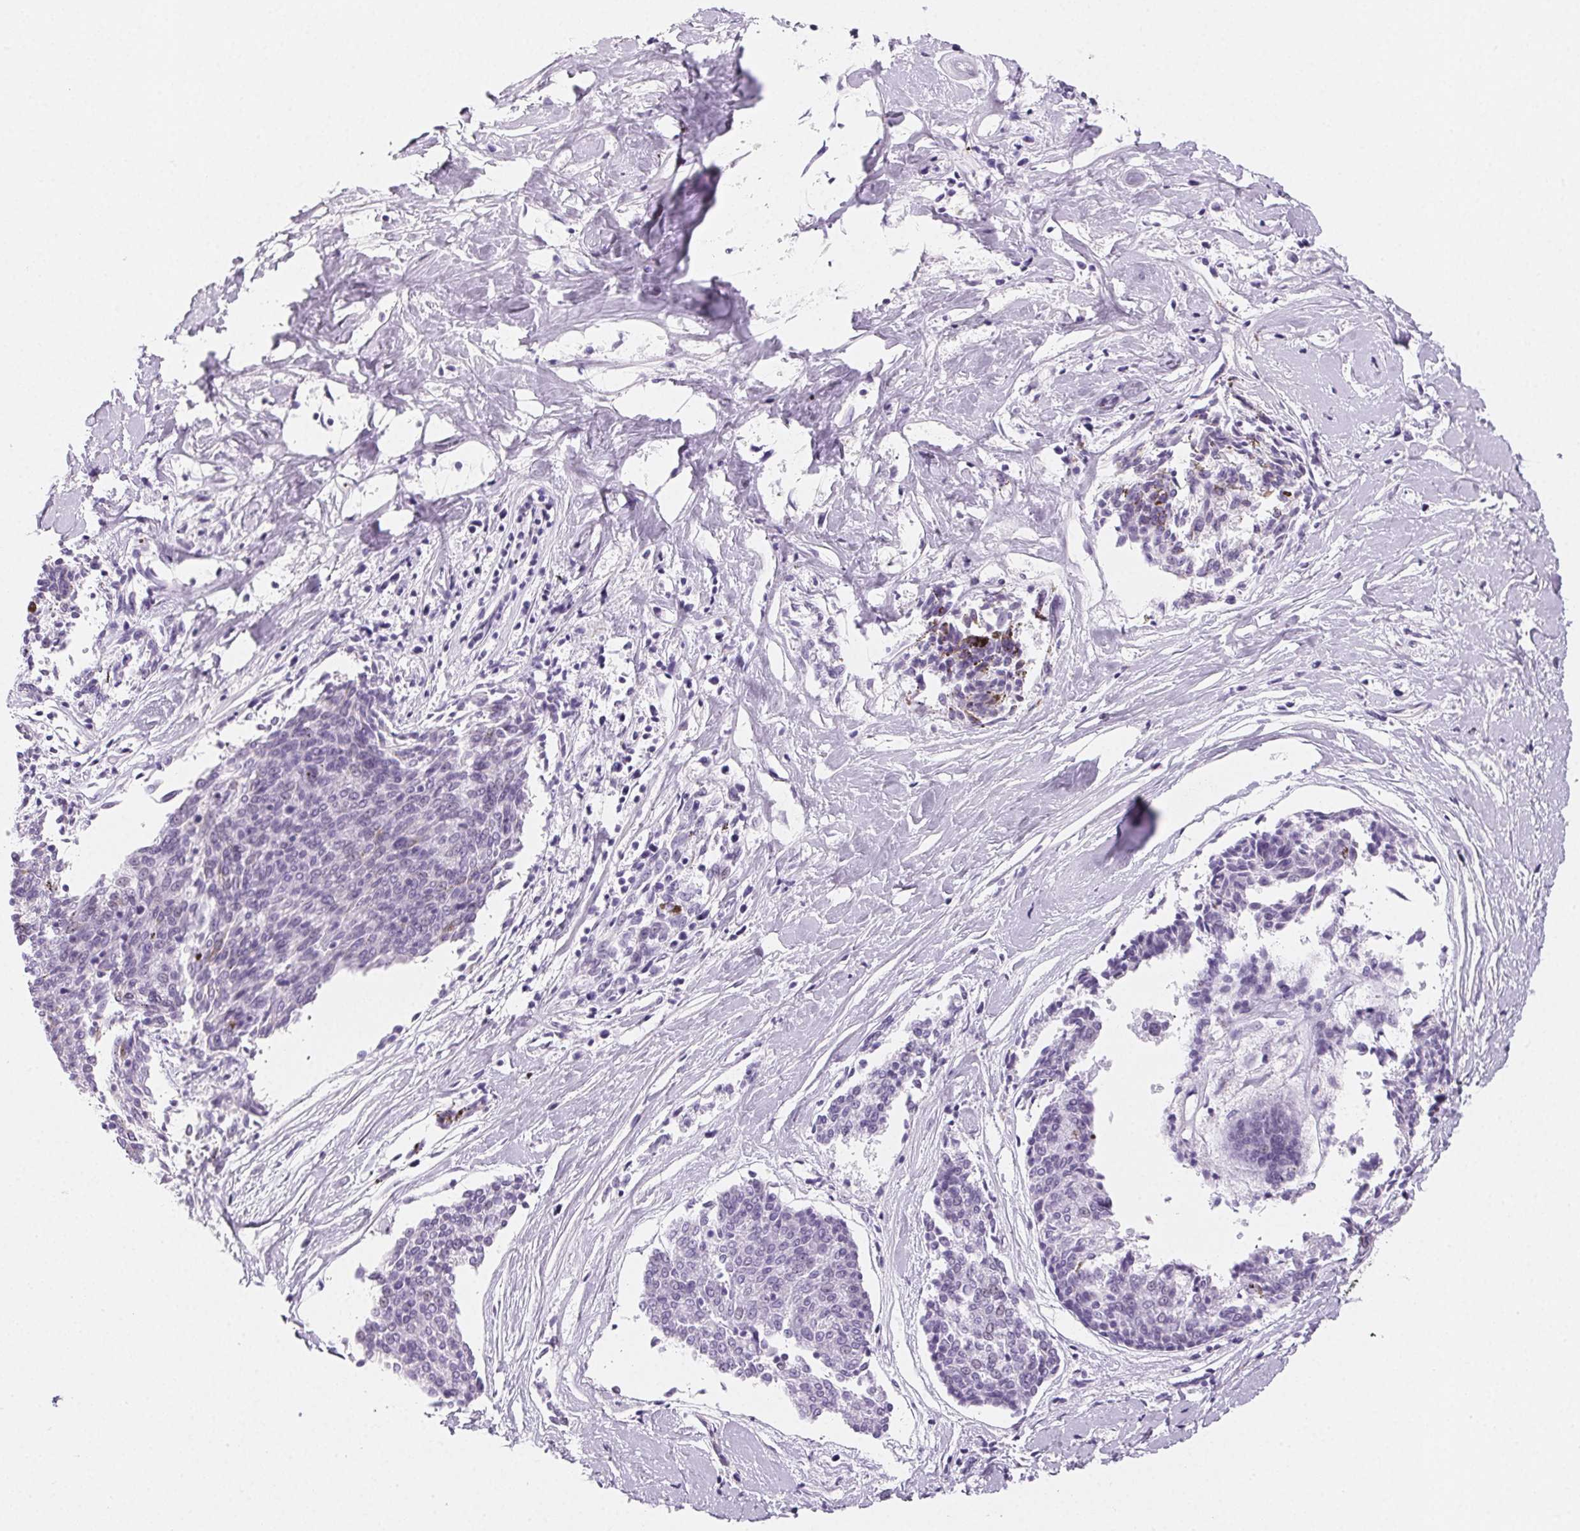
{"staining": {"intensity": "negative", "quantity": "none", "location": "none"}, "tissue": "melanoma", "cell_type": "Tumor cells", "image_type": "cancer", "snomed": [{"axis": "morphology", "description": "Malignant melanoma, NOS"}, {"axis": "topography", "description": "Skin"}], "caption": "Immunohistochemistry photomicrograph of neoplastic tissue: human malignant melanoma stained with DAB (3,3'-diaminobenzidine) reveals no significant protein expression in tumor cells.", "gene": "PRSS3", "patient": {"sex": "female", "age": 72}}